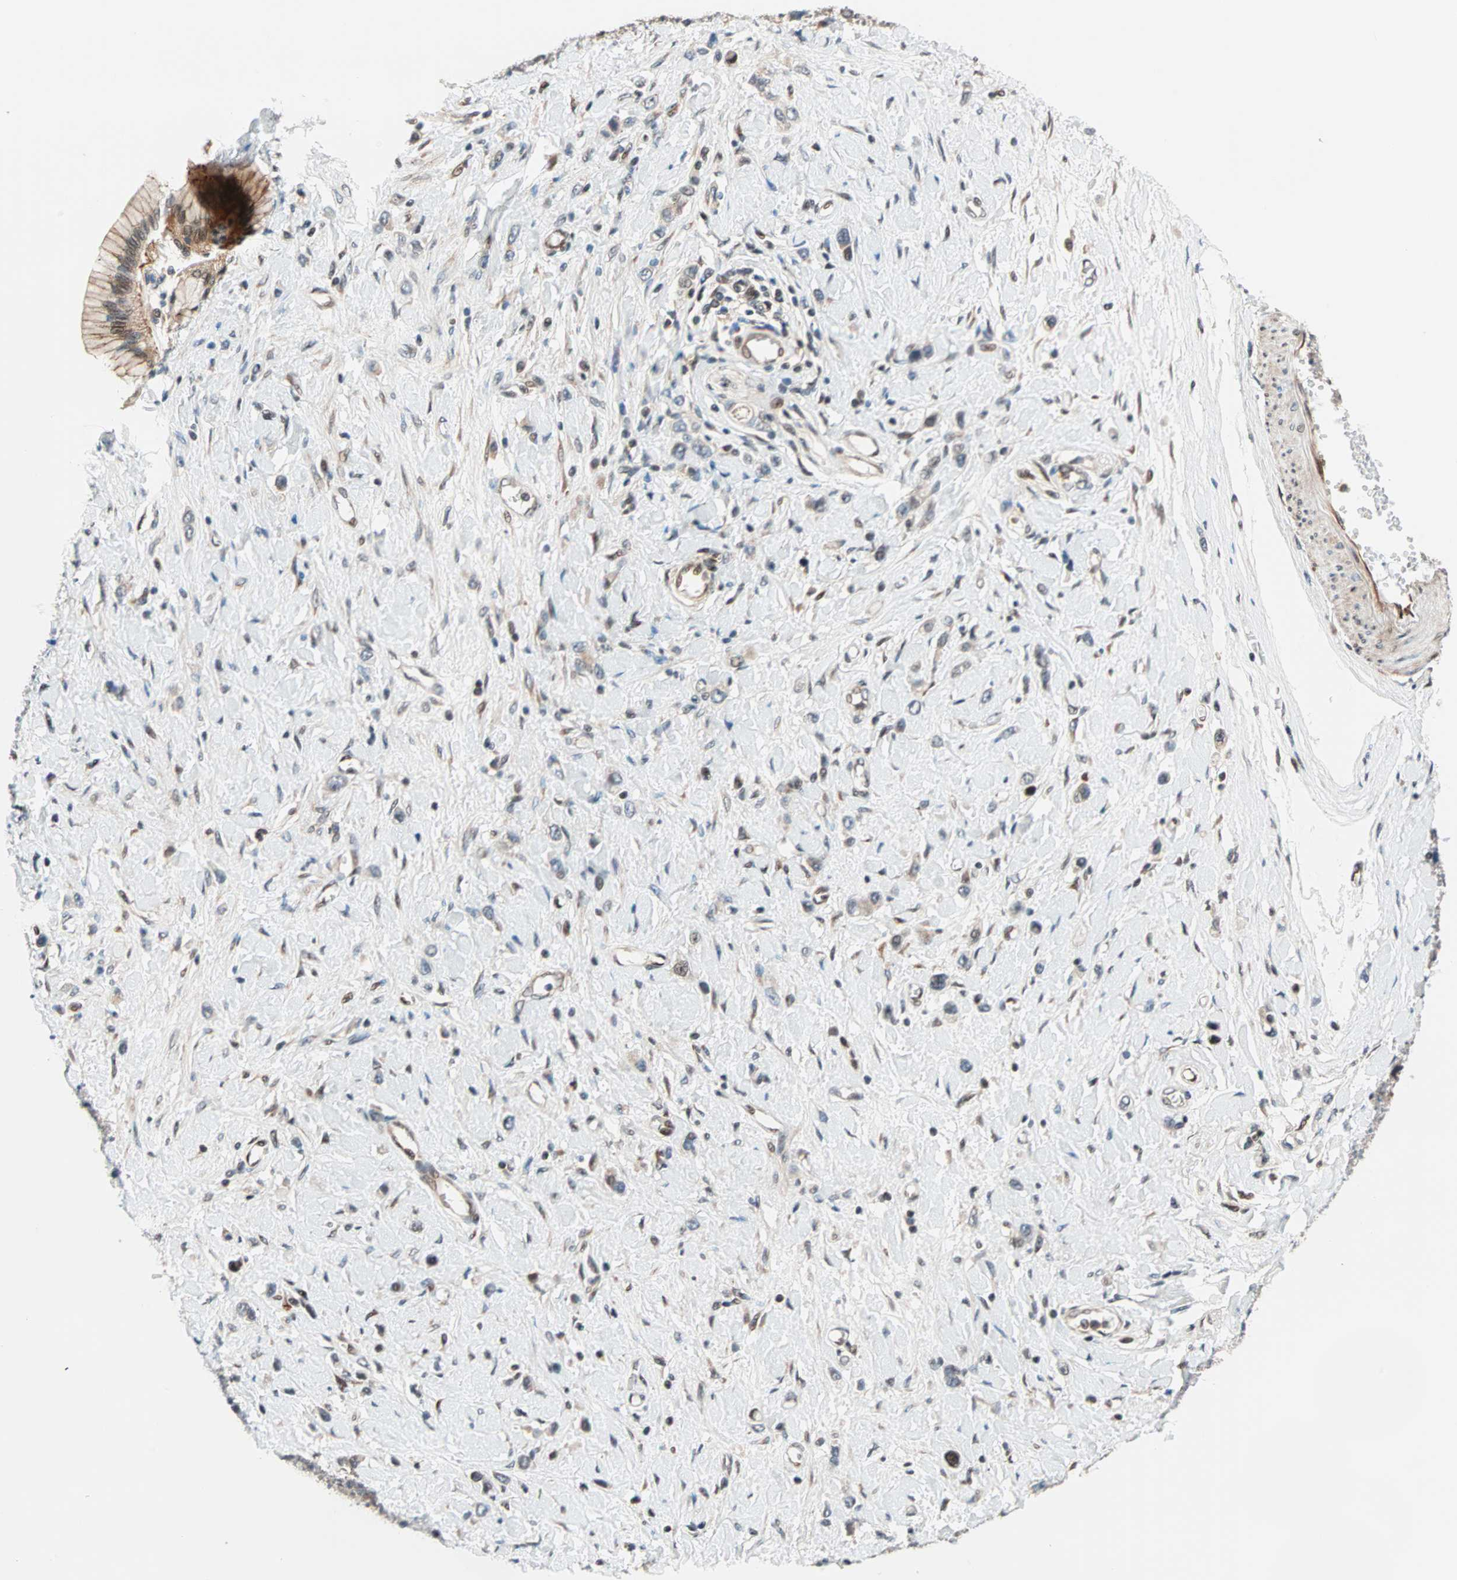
{"staining": {"intensity": "weak", "quantity": ">75%", "location": "cytoplasmic/membranous,nuclear"}, "tissue": "stomach cancer", "cell_type": "Tumor cells", "image_type": "cancer", "snomed": [{"axis": "morphology", "description": "Normal tissue, NOS"}, {"axis": "morphology", "description": "Adenocarcinoma, NOS"}, {"axis": "topography", "description": "Stomach, upper"}, {"axis": "topography", "description": "Stomach"}], "caption": "Immunohistochemistry (IHC) micrograph of human adenocarcinoma (stomach) stained for a protein (brown), which reveals low levels of weak cytoplasmic/membranous and nuclear staining in approximately >75% of tumor cells.", "gene": "HECW1", "patient": {"sex": "female", "age": 65}}